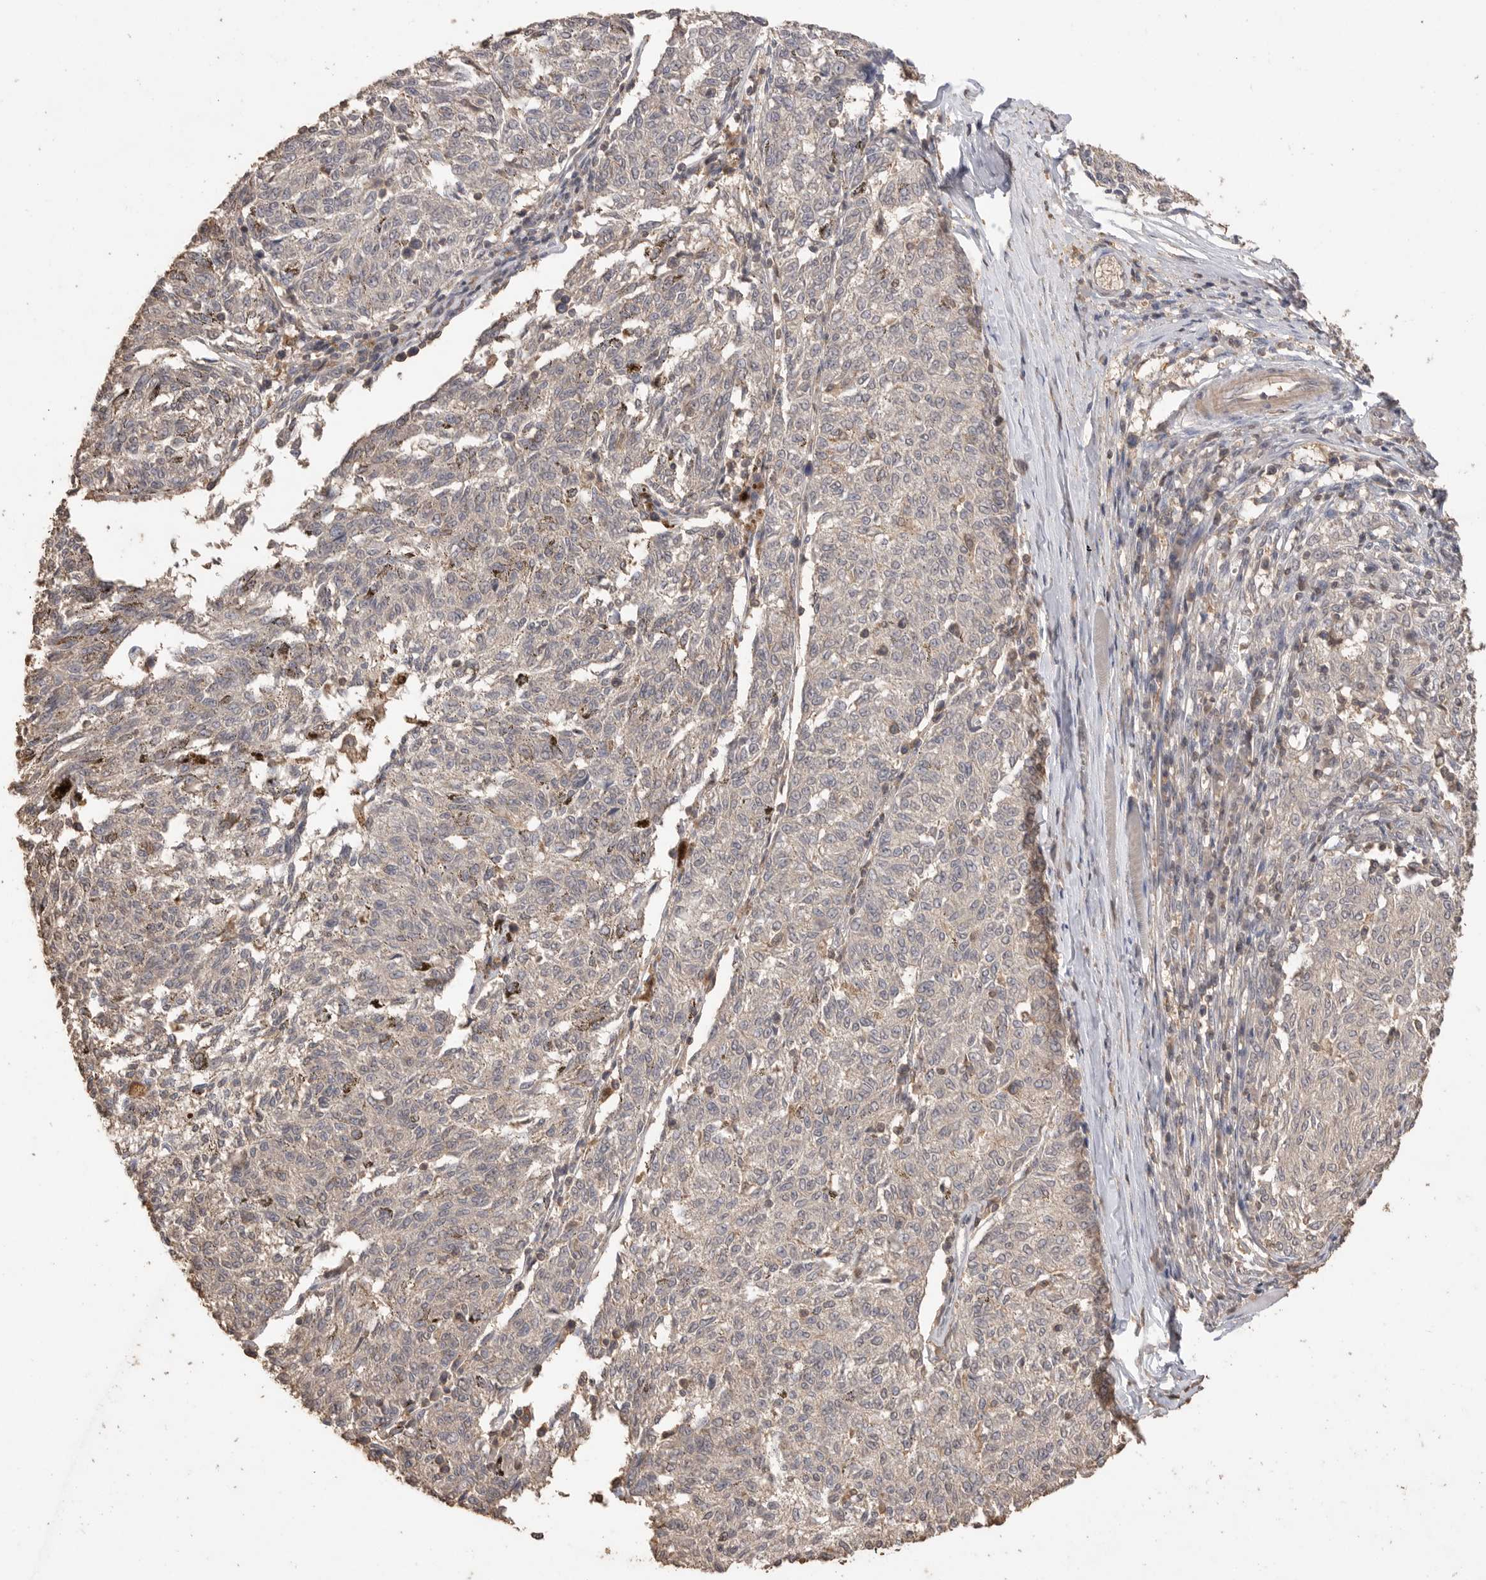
{"staining": {"intensity": "negative", "quantity": "none", "location": "none"}, "tissue": "melanoma", "cell_type": "Tumor cells", "image_type": "cancer", "snomed": [{"axis": "morphology", "description": "Malignant melanoma, NOS"}, {"axis": "topography", "description": "Skin"}], "caption": "Immunohistochemistry (IHC) photomicrograph of malignant melanoma stained for a protein (brown), which shows no staining in tumor cells. (Stains: DAB (3,3'-diaminobenzidine) IHC with hematoxylin counter stain, Microscopy: brightfield microscopy at high magnification).", "gene": "MAP2K1", "patient": {"sex": "female", "age": 72}}